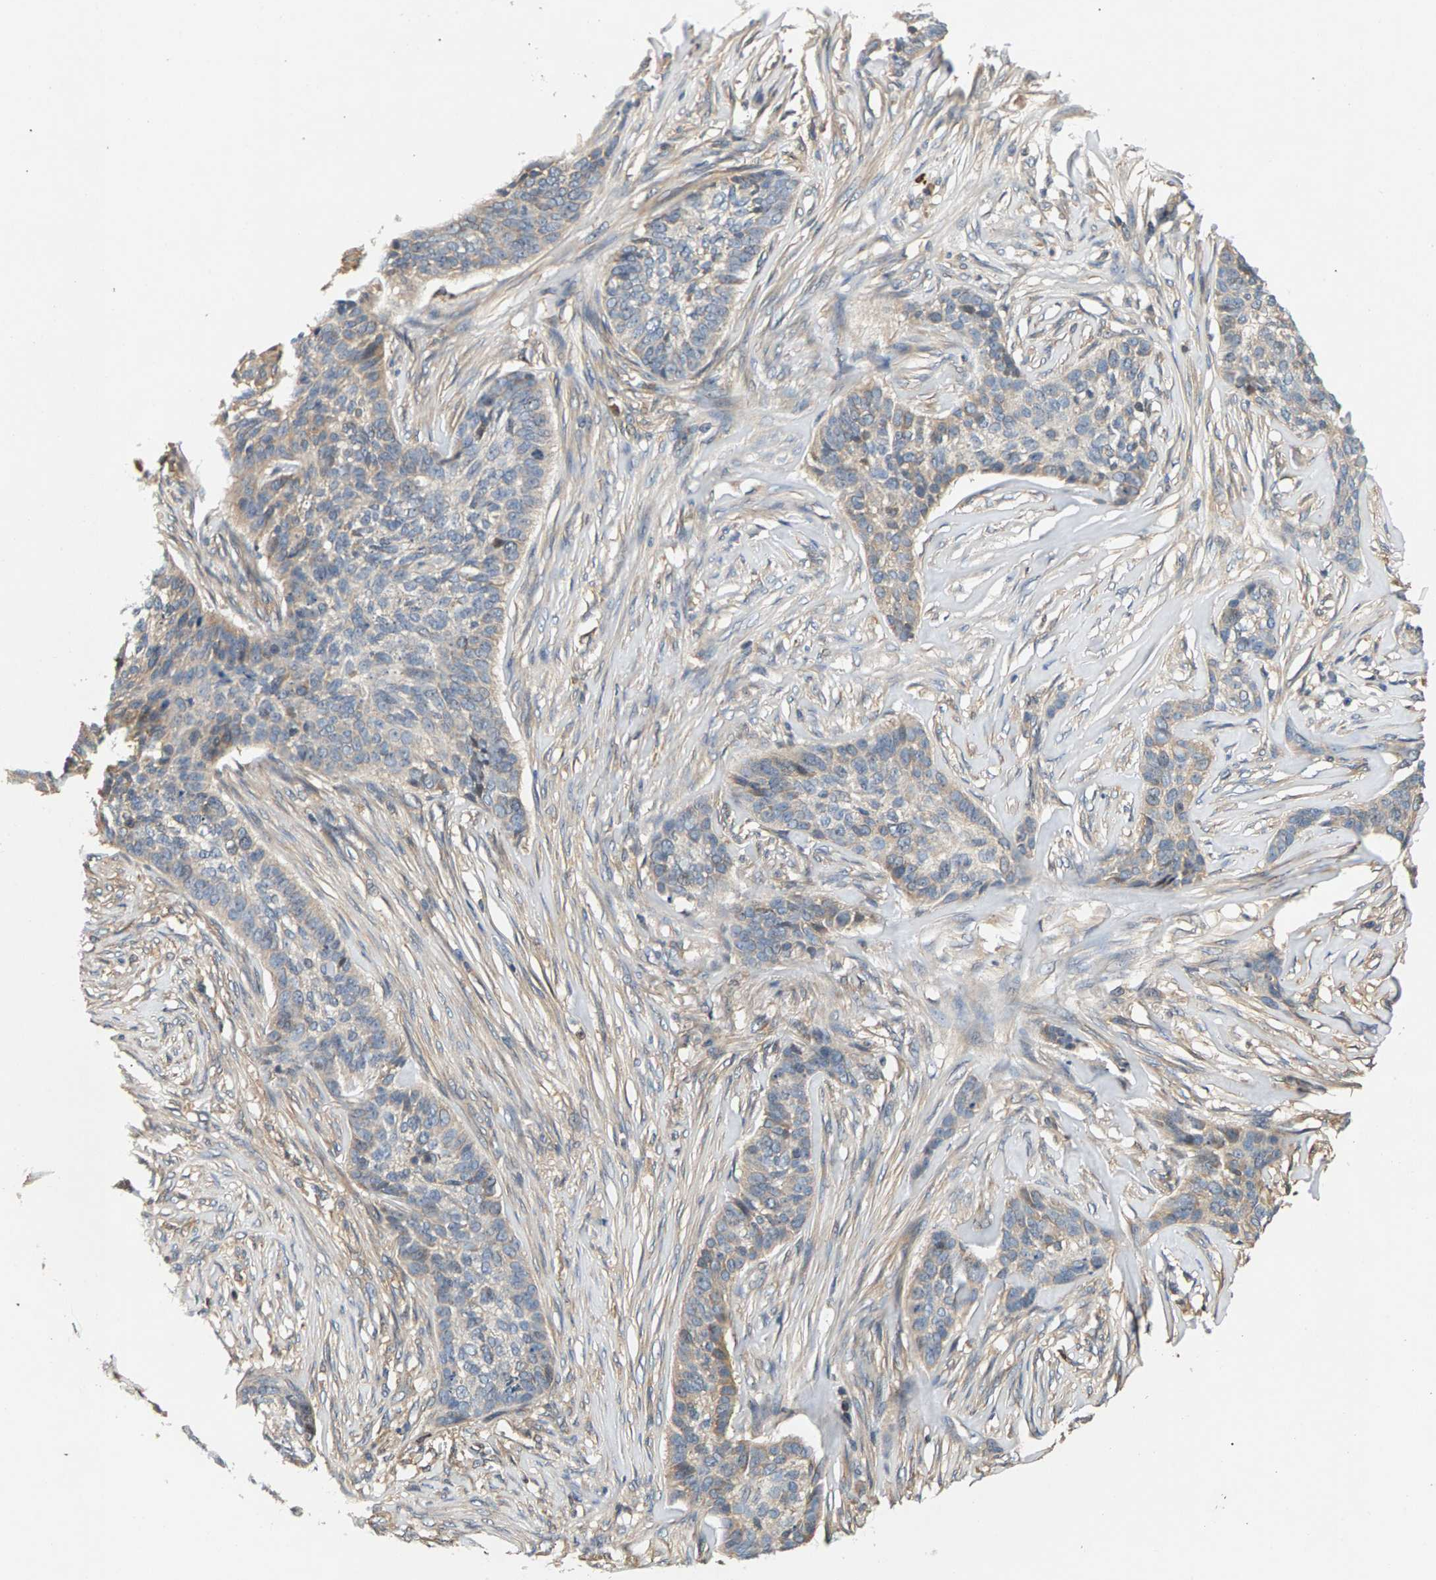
{"staining": {"intensity": "weak", "quantity": "<25%", "location": "cytoplasmic/membranous"}, "tissue": "skin cancer", "cell_type": "Tumor cells", "image_type": "cancer", "snomed": [{"axis": "morphology", "description": "Basal cell carcinoma"}, {"axis": "topography", "description": "Skin"}], "caption": "The photomicrograph shows no significant positivity in tumor cells of skin basal cell carcinoma.", "gene": "FAM78A", "patient": {"sex": "male", "age": 85}}